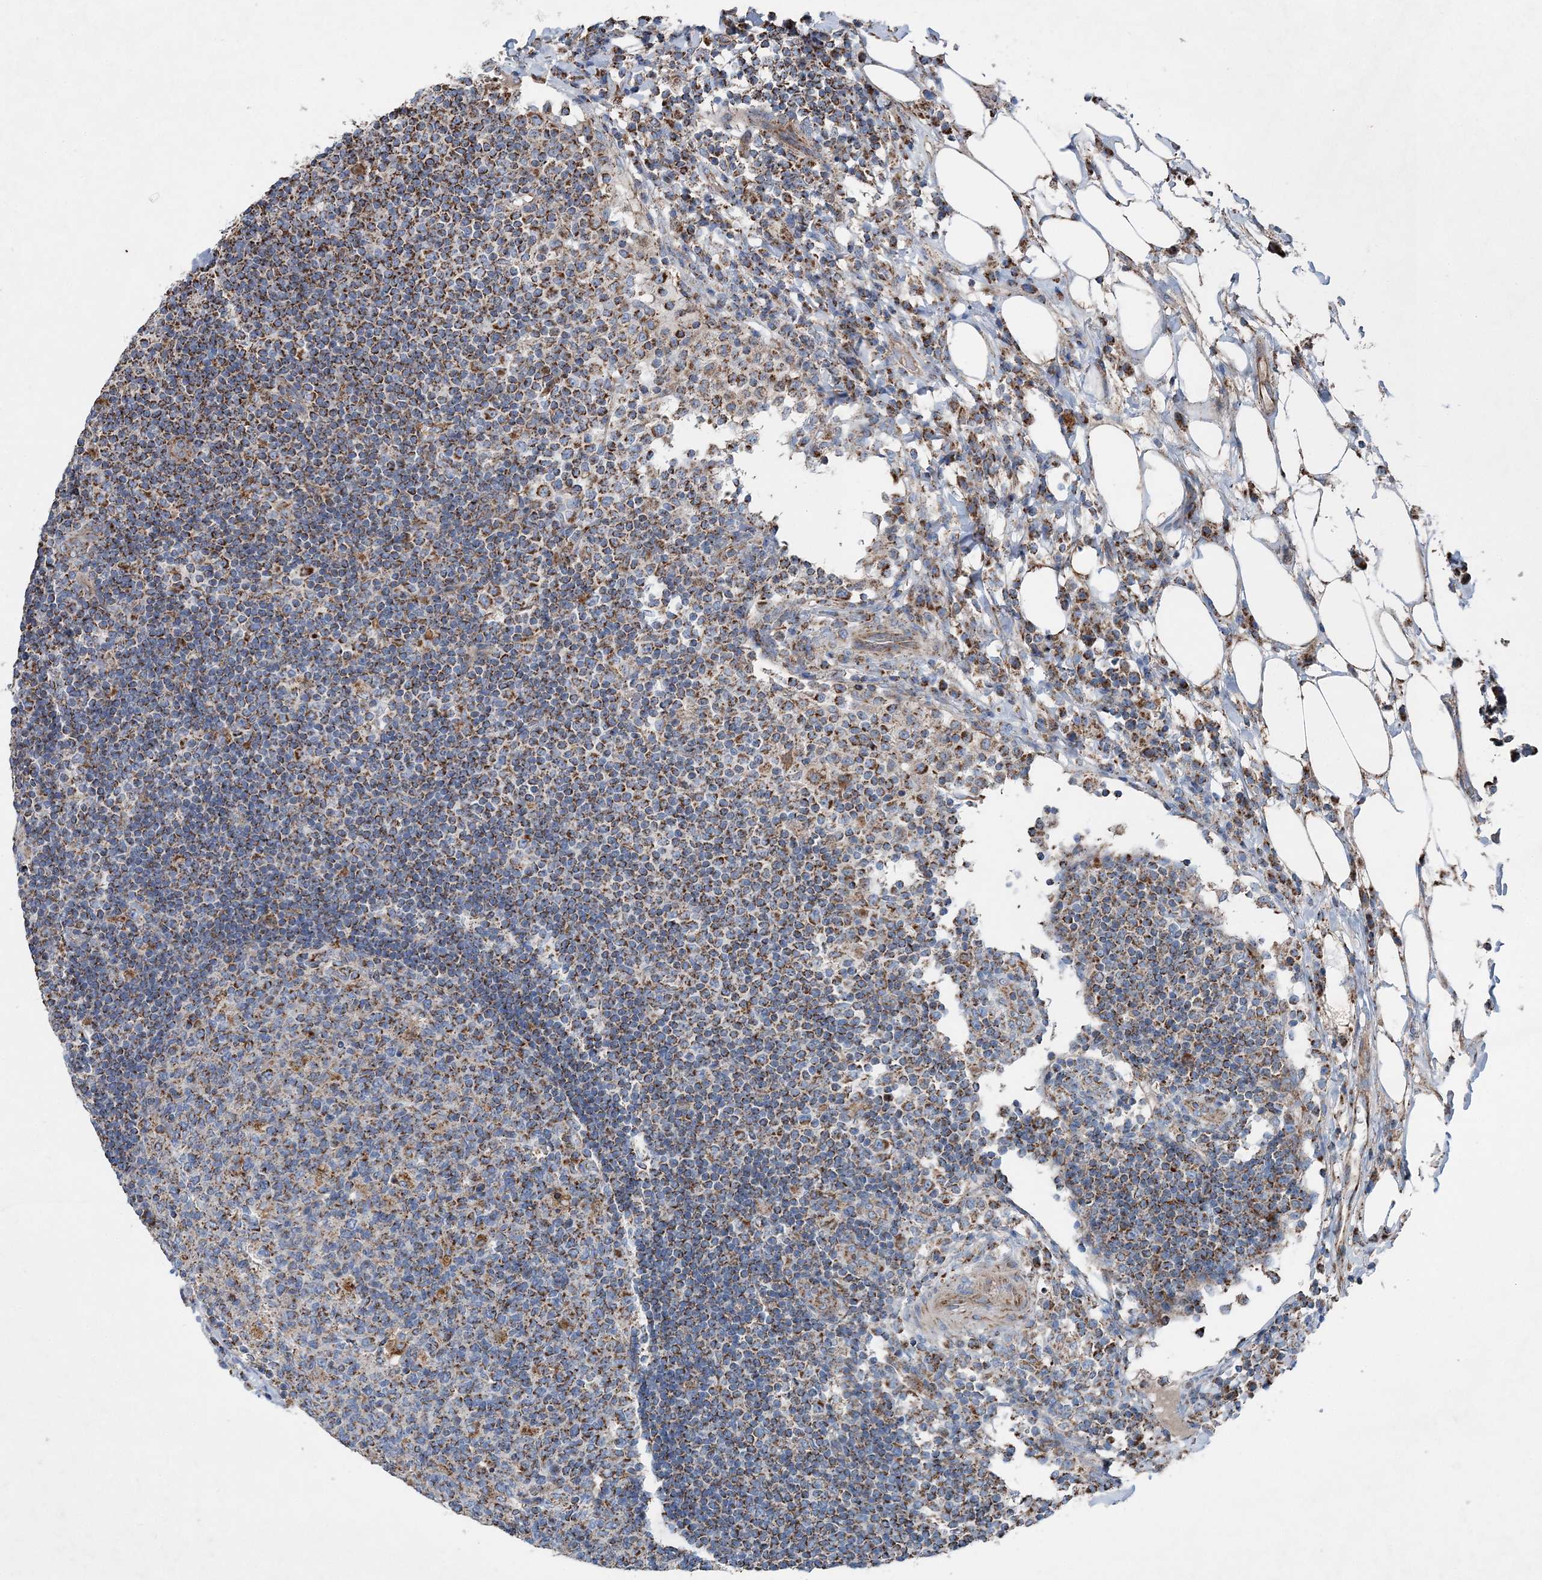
{"staining": {"intensity": "moderate", "quantity": "25%-75%", "location": "cytoplasmic/membranous"}, "tissue": "lymph node", "cell_type": "Germinal center cells", "image_type": "normal", "snomed": [{"axis": "morphology", "description": "Normal tissue, NOS"}, {"axis": "topography", "description": "Lymph node"}], "caption": "Lymph node stained for a protein (brown) demonstrates moderate cytoplasmic/membranous positive expression in approximately 25%-75% of germinal center cells.", "gene": "SPAG16", "patient": {"sex": "female", "age": 53}}